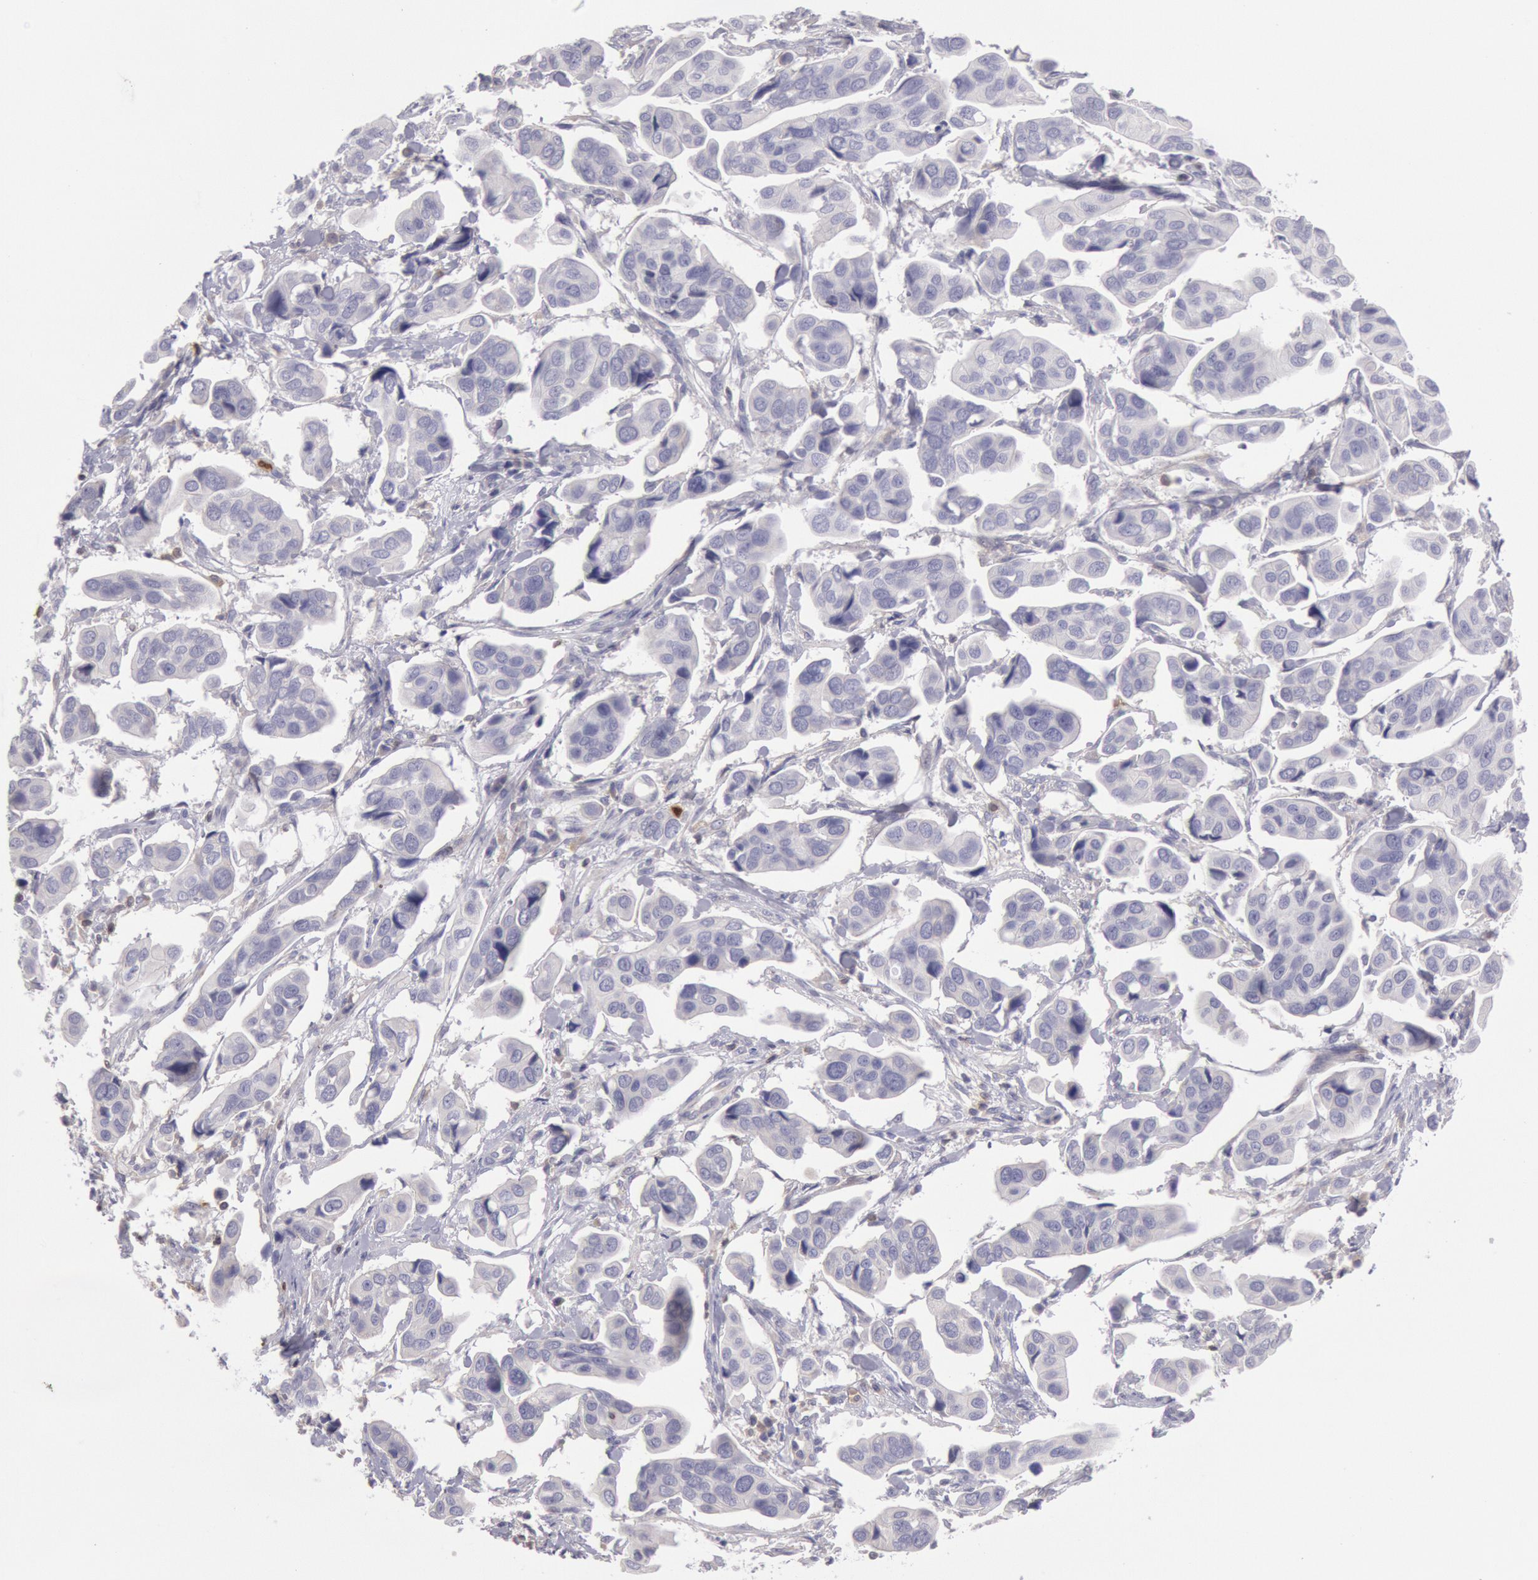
{"staining": {"intensity": "negative", "quantity": "none", "location": "none"}, "tissue": "urothelial cancer", "cell_type": "Tumor cells", "image_type": "cancer", "snomed": [{"axis": "morphology", "description": "Adenocarcinoma, NOS"}, {"axis": "topography", "description": "Urinary bladder"}], "caption": "High magnification brightfield microscopy of adenocarcinoma stained with DAB (brown) and counterstained with hematoxylin (blue): tumor cells show no significant staining.", "gene": "RAB27A", "patient": {"sex": "male", "age": 61}}